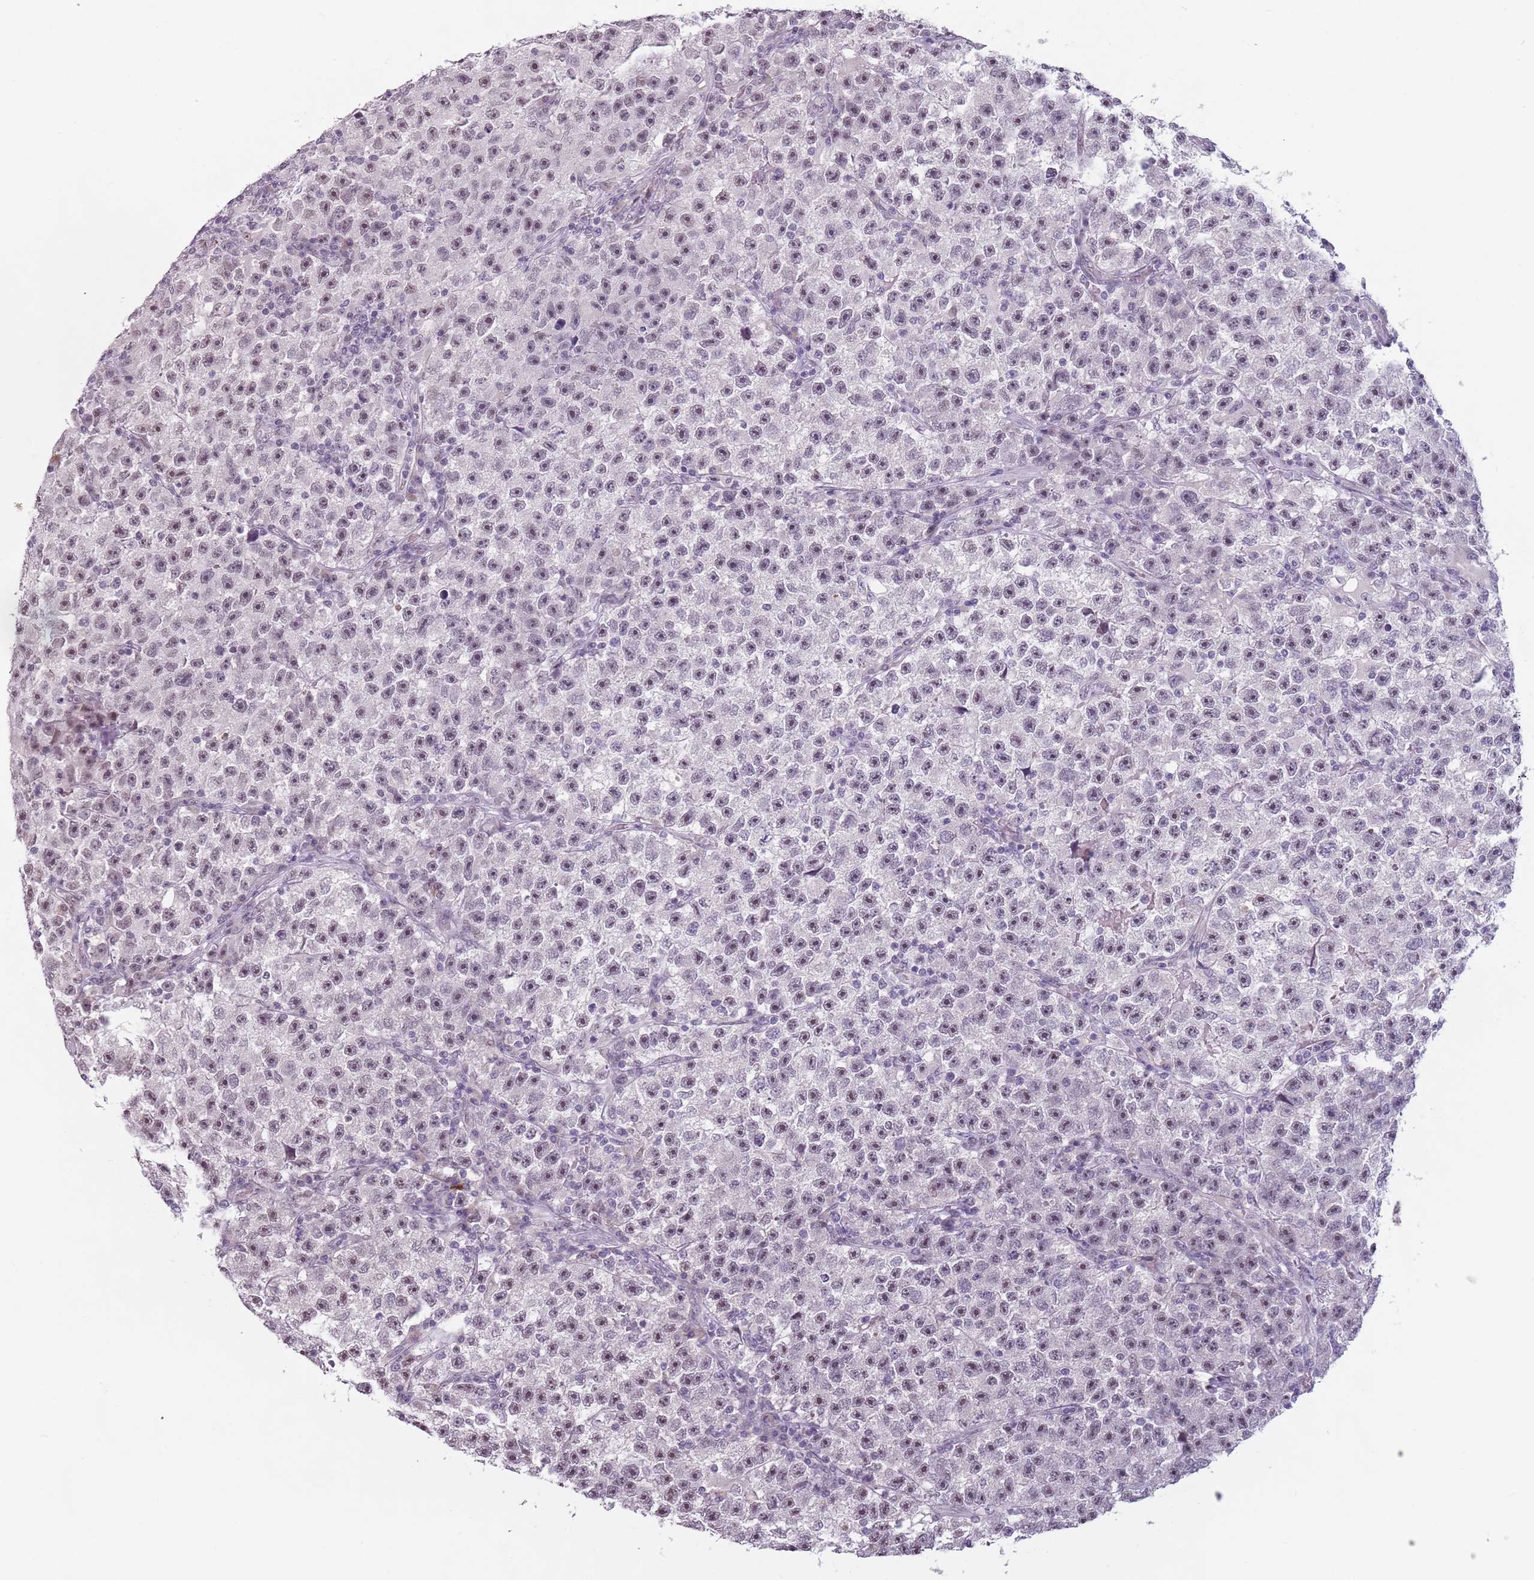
{"staining": {"intensity": "weak", "quantity": "25%-75%", "location": "nuclear"}, "tissue": "testis cancer", "cell_type": "Tumor cells", "image_type": "cancer", "snomed": [{"axis": "morphology", "description": "Seminoma, NOS"}, {"axis": "topography", "description": "Testis"}], "caption": "This is a photomicrograph of immunohistochemistry staining of testis seminoma, which shows weak staining in the nuclear of tumor cells.", "gene": "PTCHD1", "patient": {"sex": "male", "age": 22}}